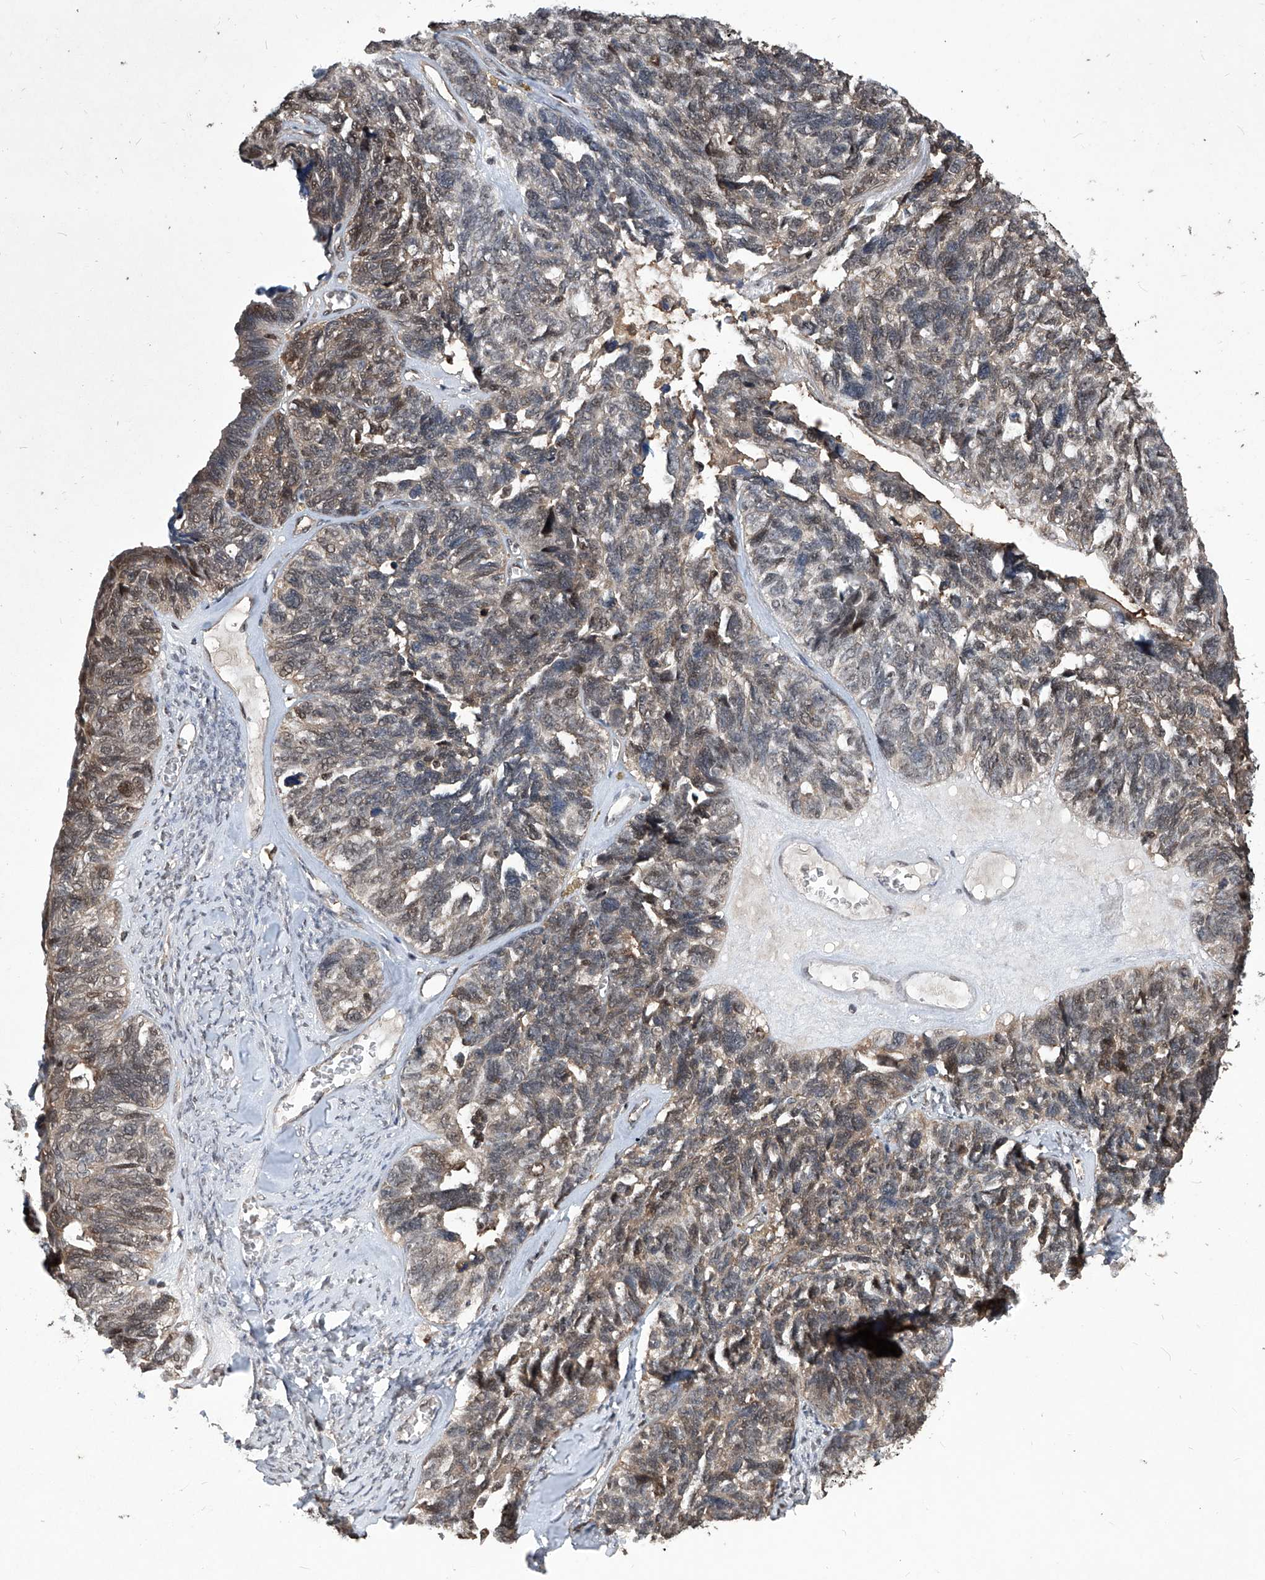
{"staining": {"intensity": "weak", "quantity": "25%-75%", "location": "cytoplasmic/membranous,nuclear"}, "tissue": "ovarian cancer", "cell_type": "Tumor cells", "image_type": "cancer", "snomed": [{"axis": "morphology", "description": "Cystadenocarcinoma, serous, NOS"}, {"axis": "topography", "description": "Ovary"}], "caption": "High-power microscopy captured an immunohistochemistry image of serous cystadenocarcinoma (ovarian), revealing weak cytoplasmic/membranous and nuclear staining in approximately 25%-75% of tumor cells.", "gene": "PSMB1", "patient": {"sex": "female", "age": 79}}